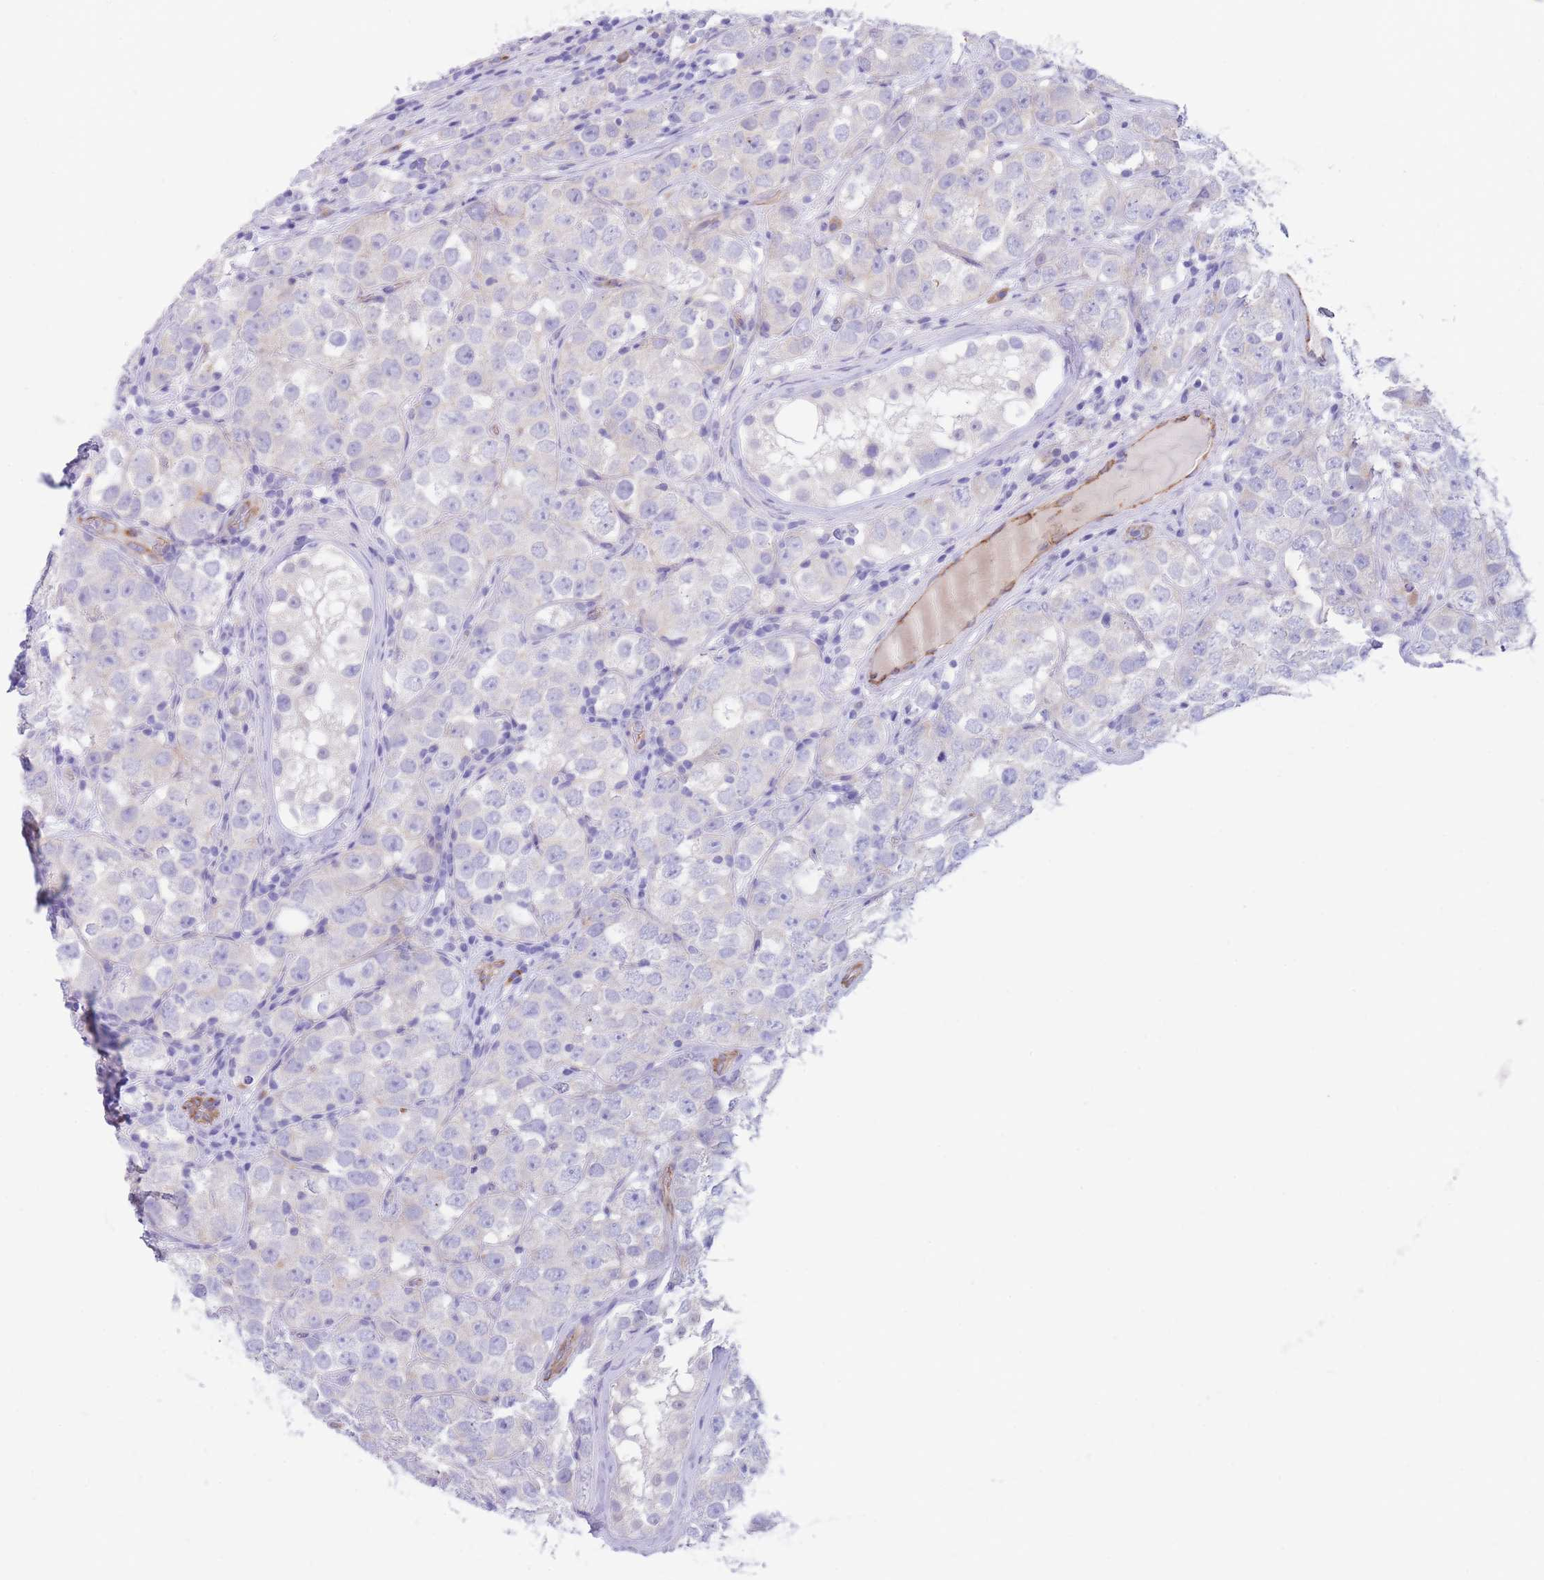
{"staining": {"intensity": "negative", "quantity": "none", "location": "none"}, "tissue": "testis cancer", "cell_type": "Tumor cells", "image_type": "cancer", "snomed": [{"axis": "morphology", "description": "Seminoma, NOS"}, {"axis": "topography", "description": "Testis"}], "caption": "There is no significant expression in tumor cells of testis cancer (seminoma). Brightfield microscopy of IHC stained with DAB (brown) and hematoxylin (blue), captured at high magnification.", "gene": "DET1", "patient": {"sex": "male", "age": 28}}